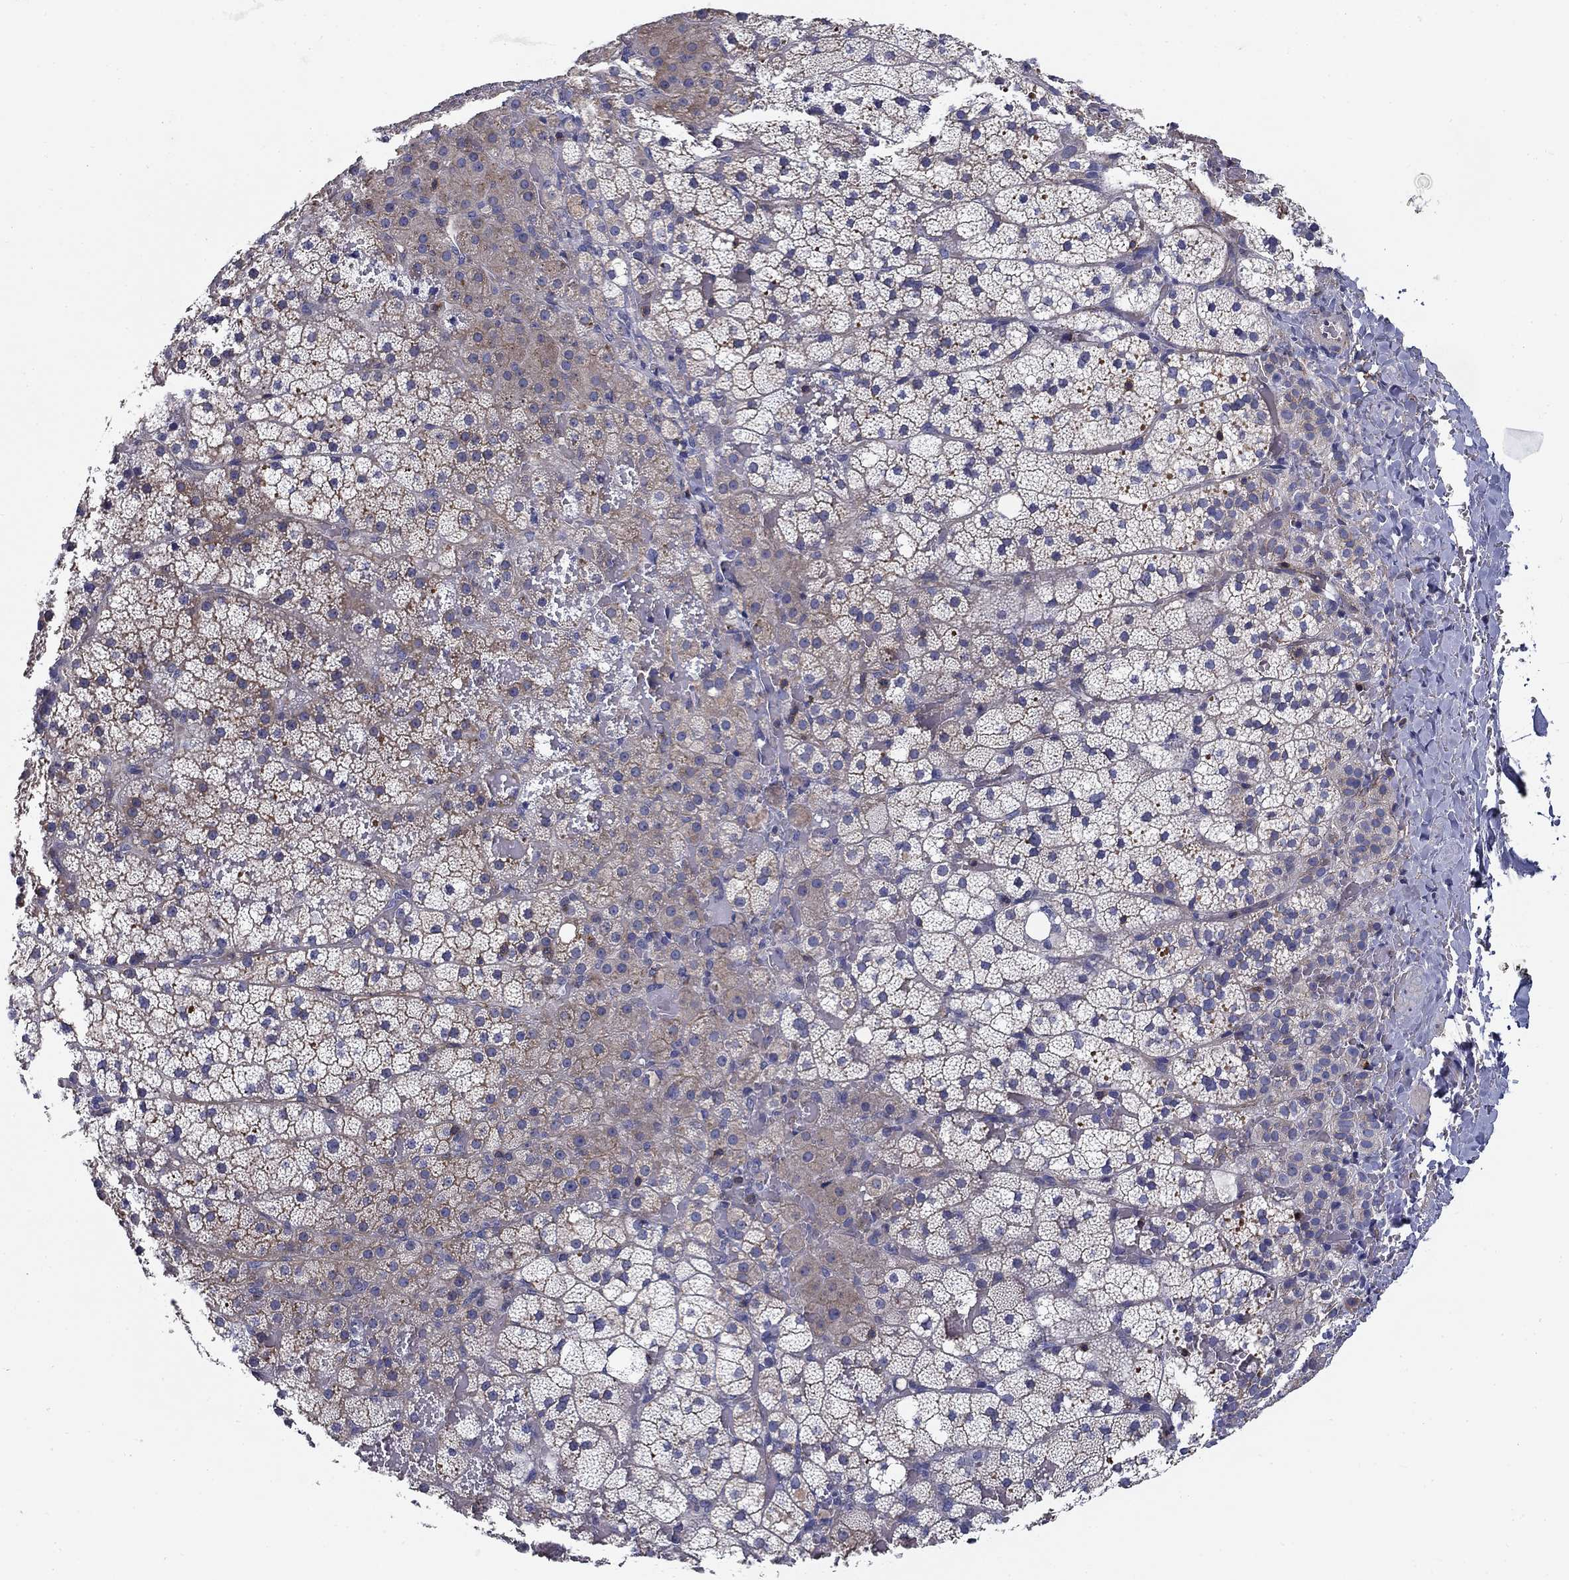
{"staining": {"intensity": "moderate", "quantity": "<25%", "location": "cytoplasmic/membranous"}, "tissue": "adrenal gland", "cell_type": "Glandular cells", "image_type": "normal", "snomed": [{"axis": "morphology", "description": "Normal tissue, NOS"}, {"axis": "topography", "description": "Adrenal gland"}], "caption": "Protein staining of normal adrenal gland exhibits moderate cytoplasmic/membranous staining in approximately <25% of glandular cells.", "gene": "SIT1", "patient": {"sex": "male", "age": 53}}